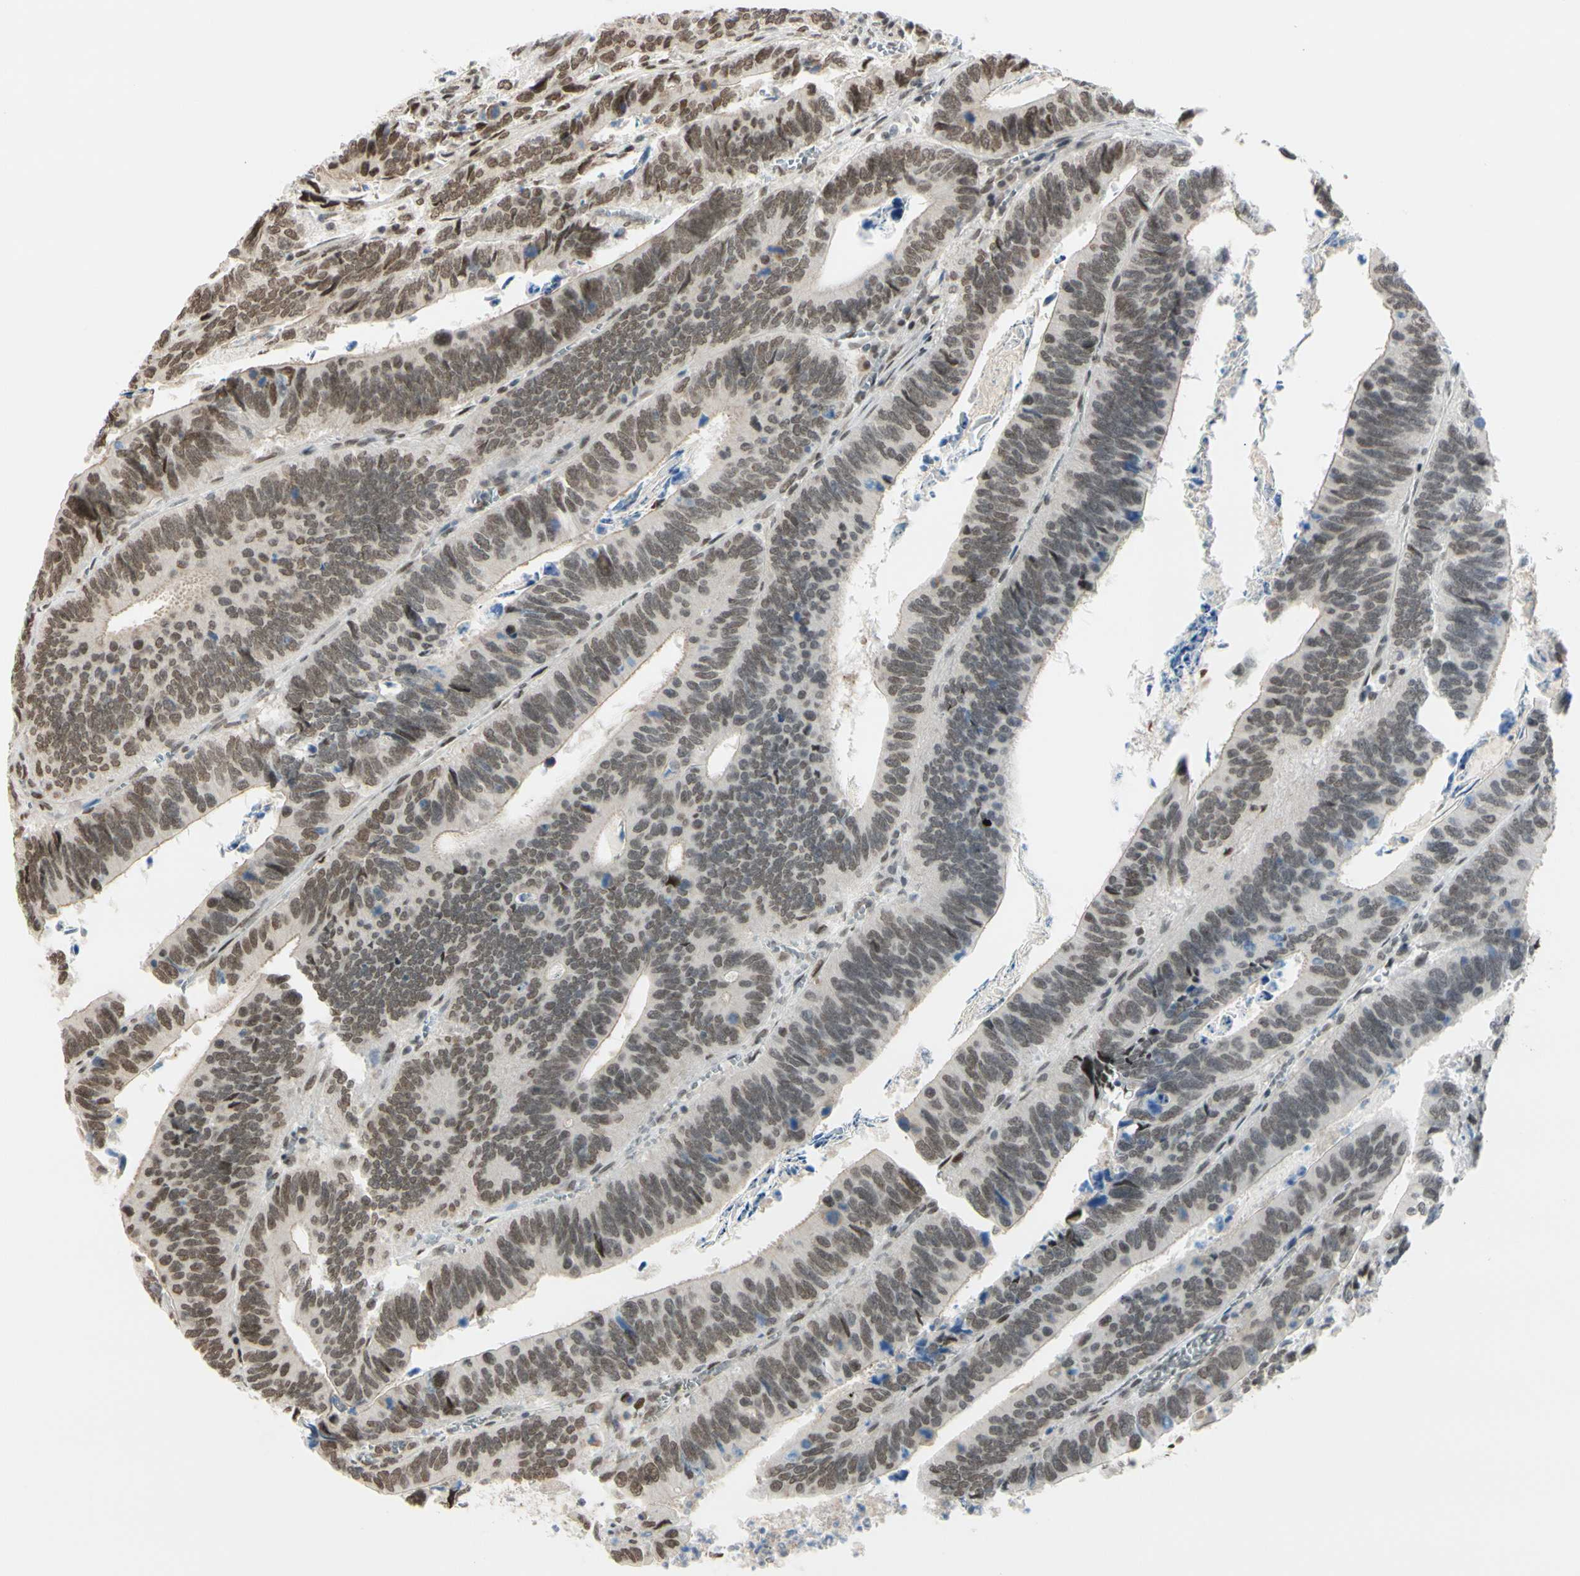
{"staining": {"intensity": "weak", "quantity": "25%-75%", "location": "nuclear"}, "tissue": "colorectal cancer", "cell_type": "Tumor cells", "image_type": "cancer", "snomed": [{"axis": "morphology", "description": "Adenocarcinoma, NOS"}, {"axis": "topography", "description": "Colon"}], "caption": "Immunohistochemical staining of human colorectal cancer (adenocarcinoma) demonstrates low levels of weak nuclear protein expression in approximately 25%-75% of tumor cells.", "gene": "SUFU", "patient": {"sex": "male", "age": 72}}